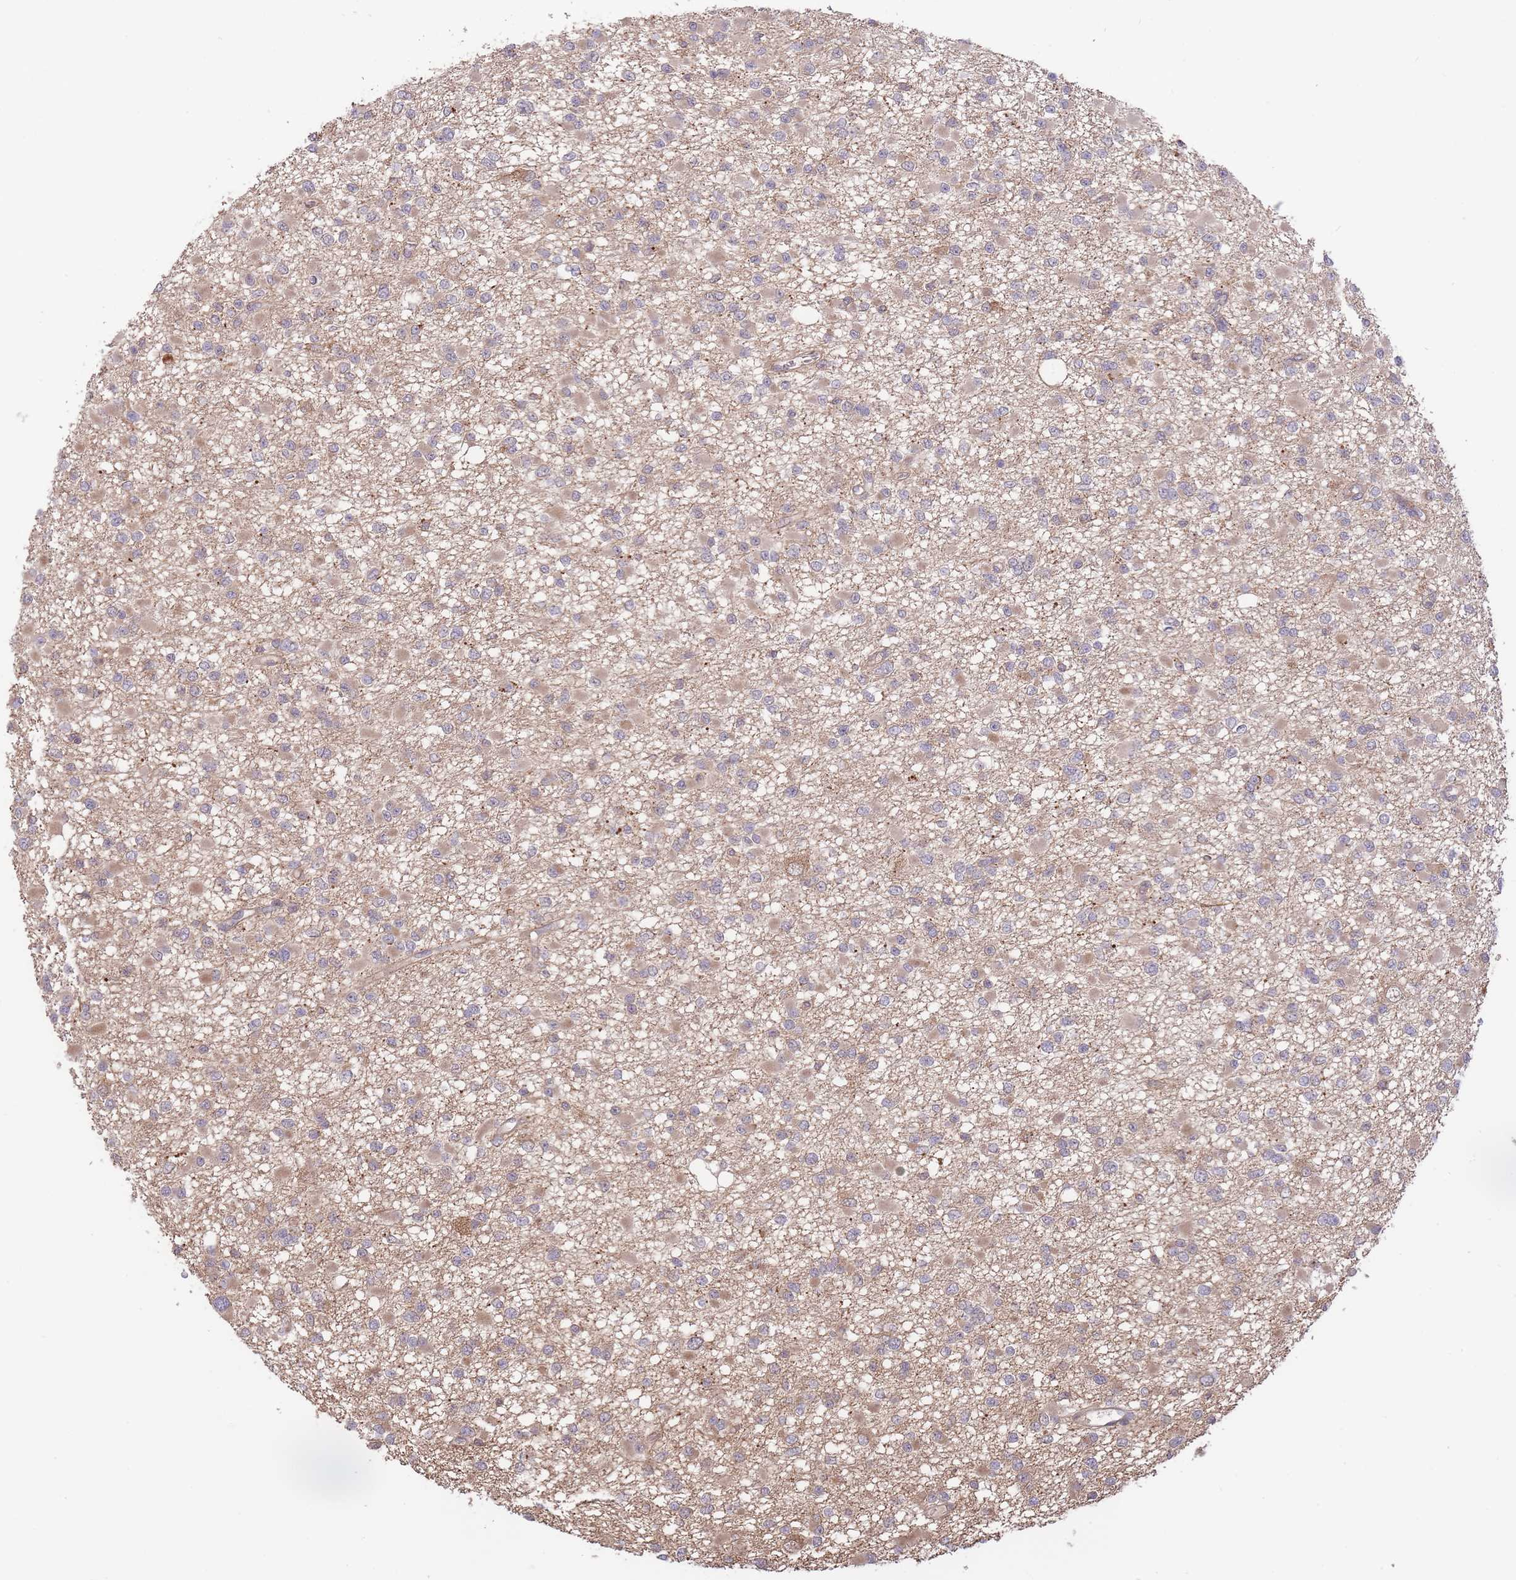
{"staining": {"intensity": "weak", "quantity": "<25%", "location": "cytoplasmic/membranous"}, "tissue": "glioma", "cell_type": "Tumor cells", "image_type": "cancer", "snomed": [{"axis": "morphology", "description": "Glioma, malignant, Low grade"}, {"axis": "topography", "description": "Brain"}], "caption": "Tumor cells are negative for protein expression in human glioma.", "gene": "ZNF304", "patient": {"sex": "female", "age": 22}}